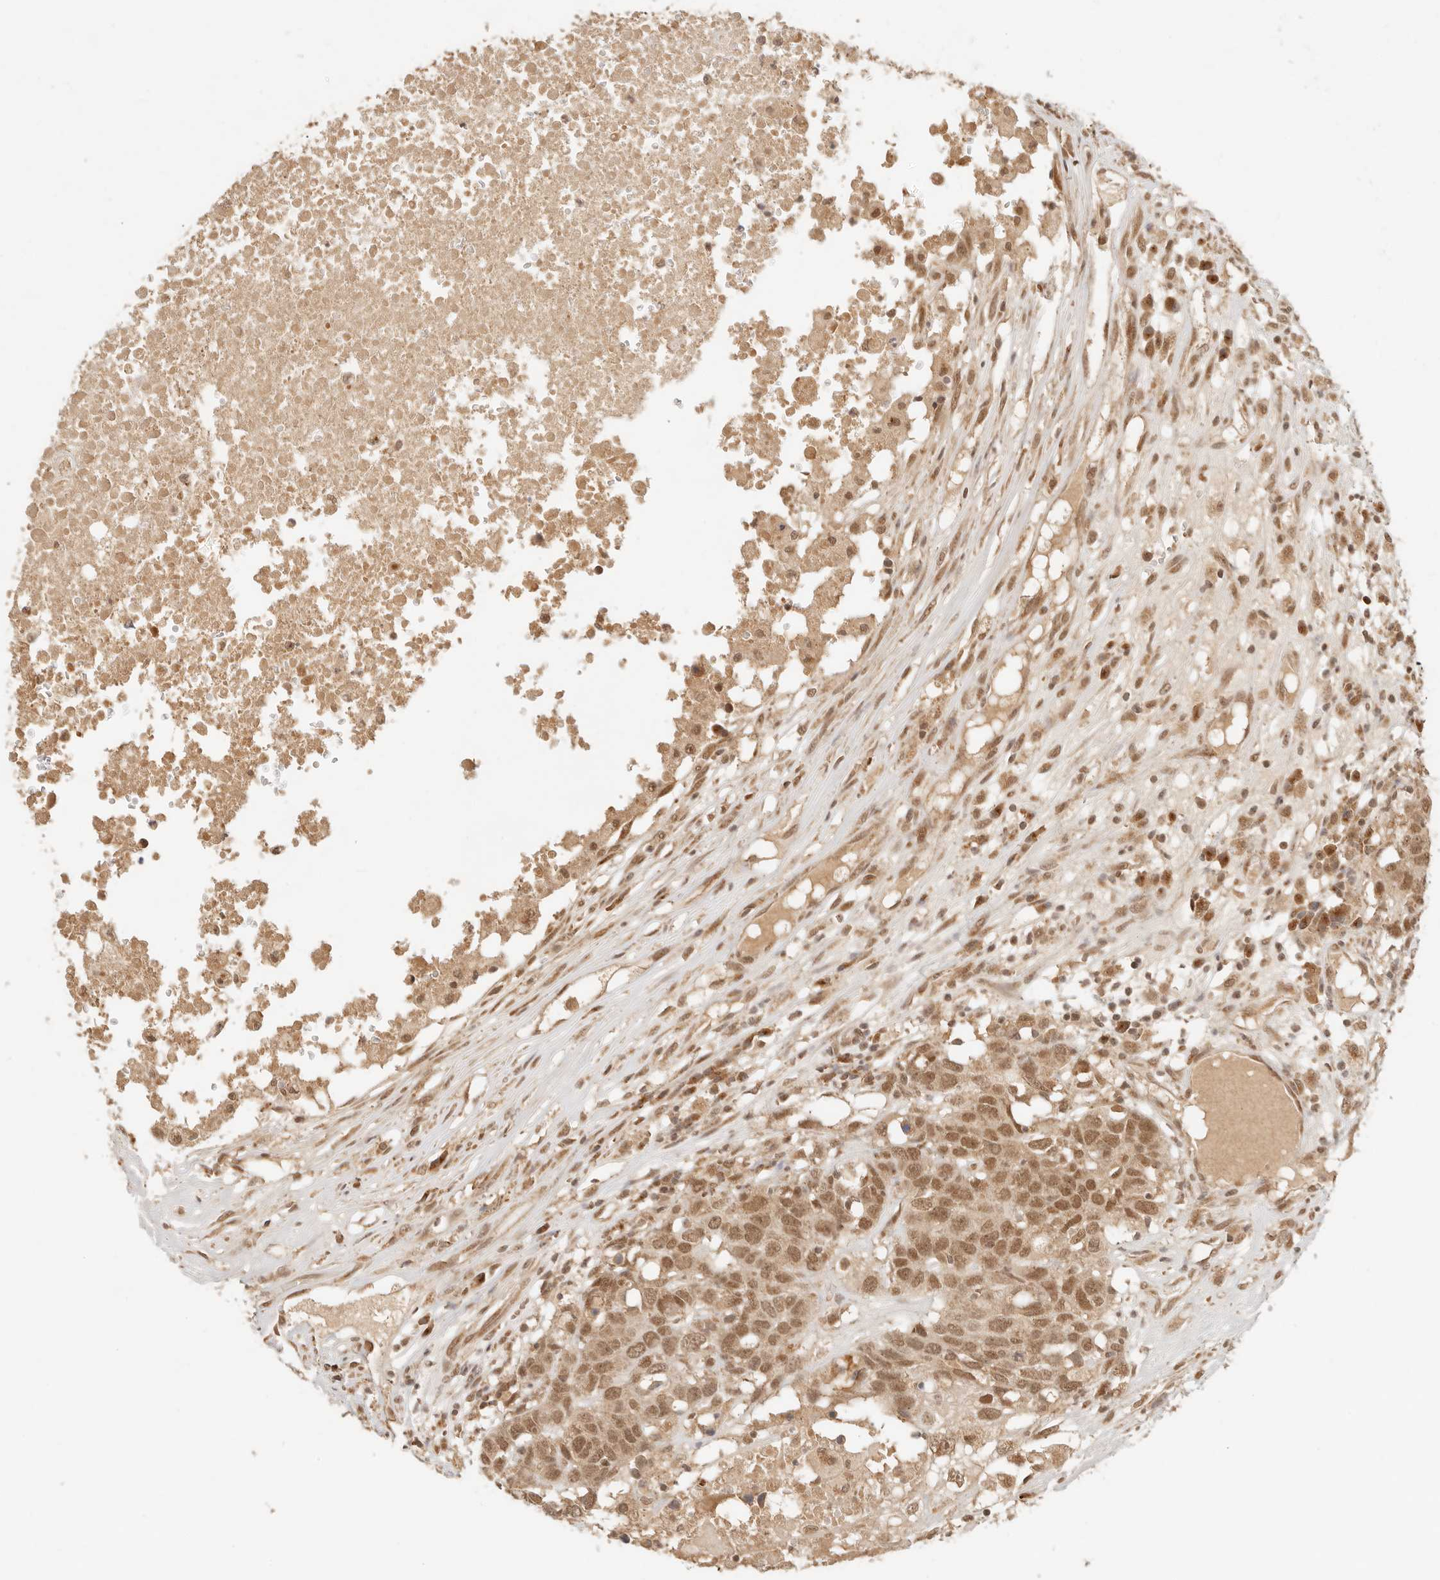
{"staining": {"intensity": "moderate", "quantity": ">75%", "location": "nuclear"}, "tissue": "head and neck cancer", "cell_type": "Tumor cells", "image_type": "cancer", "snomed": [{"axis": "morphology", "description": "Squamous cell carcinoma, NOS"}, {"axis": "topography", "description": "Head-Neck"}], "caption": "The immunohistochemical stain shows moderate nuclear positivity in tumor cells of head and neck squamous cell carcinoma tissue.", "gene": "INTS11", "patient": {"sex": "male", "age": 66}}